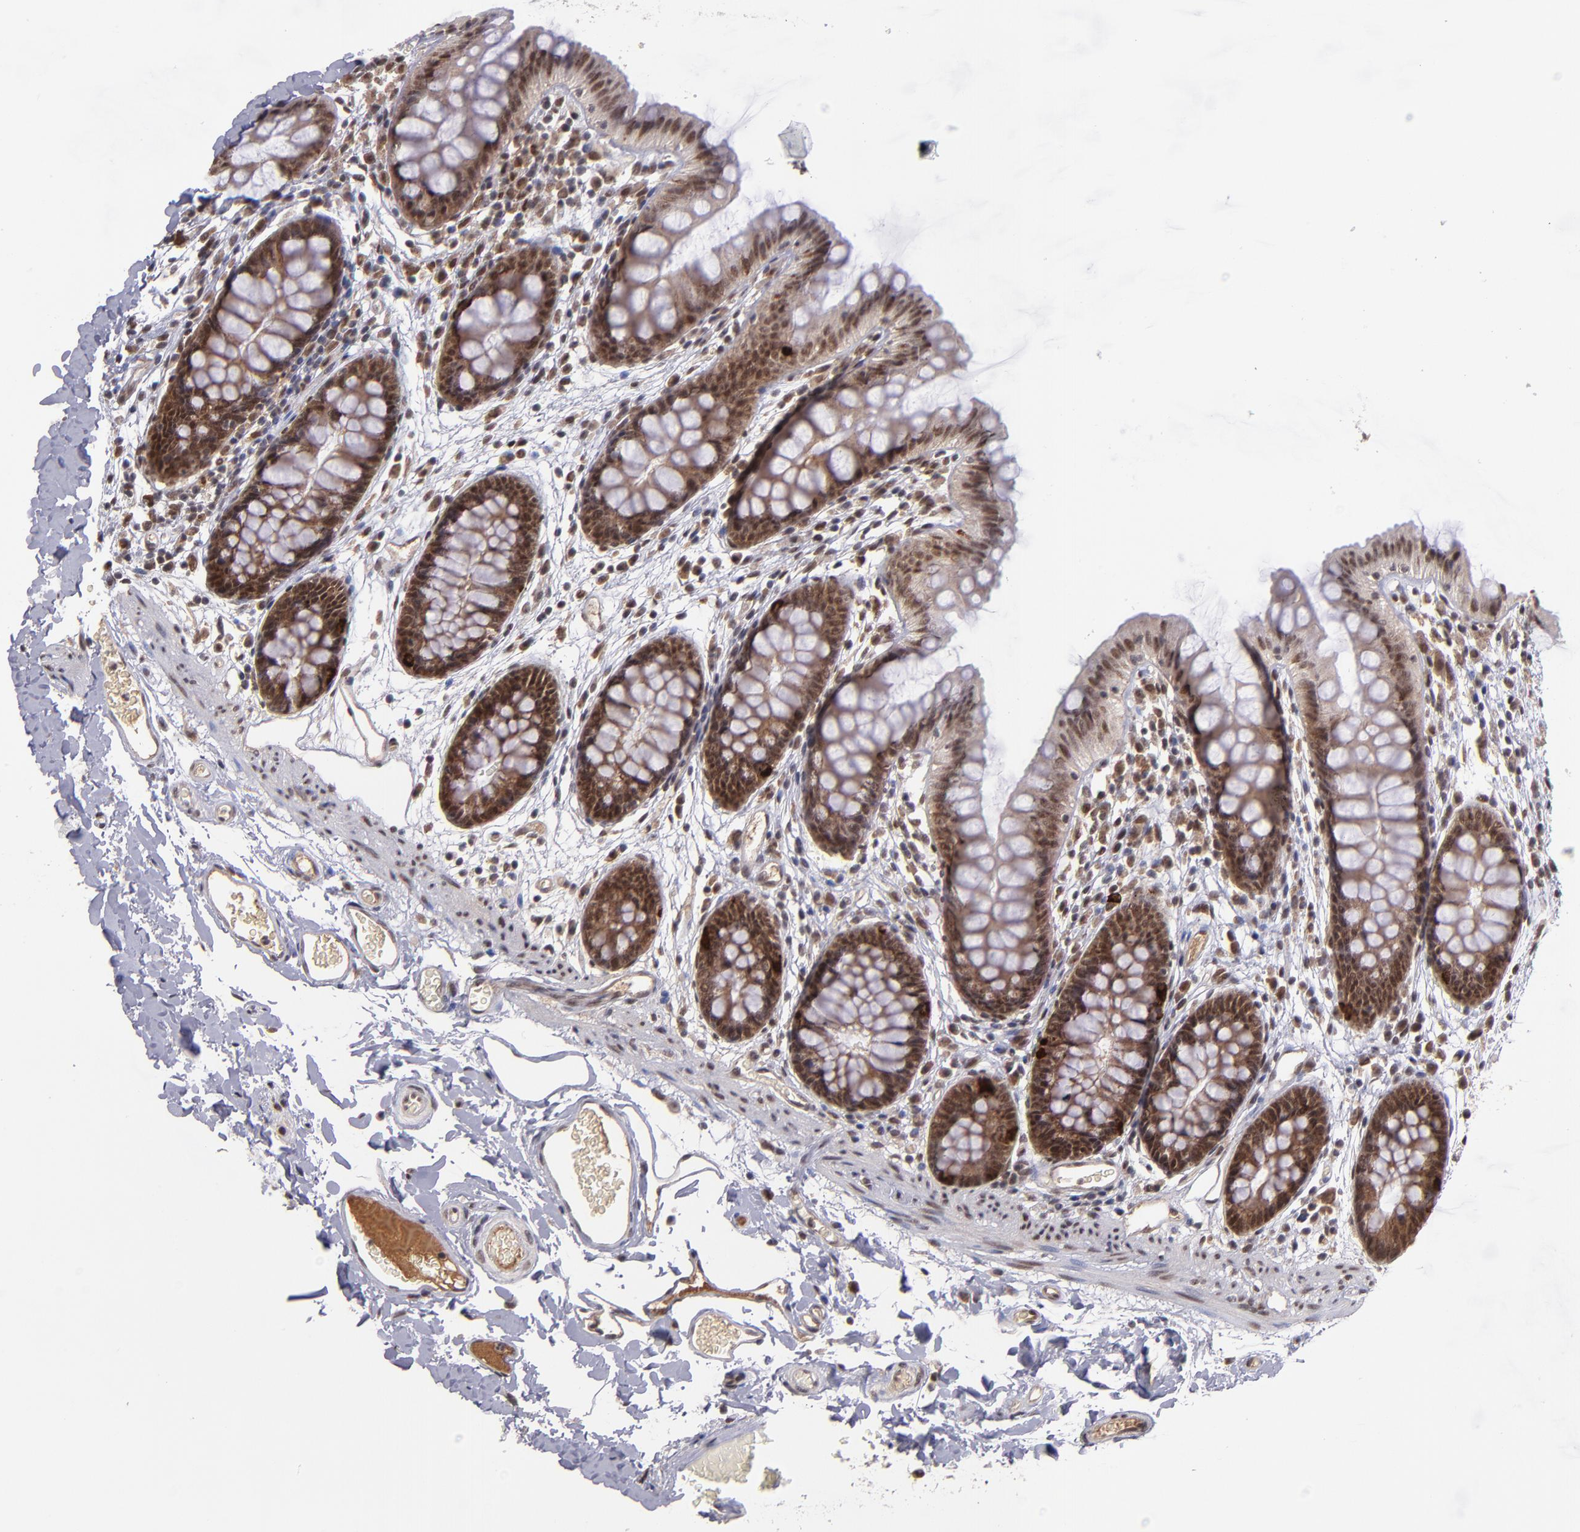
{"staining": {"intensity": "weak", "quantity": ">75%", "location": "cytoplasmic/membranous,nuclear"}, "tissue": "colon", "cell_type": "Endothelial cells", "image_type": "normal", "snomed": [{"axis": "morphology", "description": "Normal tissue, NOS"}, {"axis": "topography", "description": "Smooth muscle"}, {"axis": "topography", "description": "Colon"}], "caption": "High-power microscopy captured an IHC micrograph of normal colon, revealing weak cytoplasmic/membranous,nuclear staining in approximately >75% of endothelial cells.", "gene": "EP300", "patient": {"sex": "male", "age": 67}}